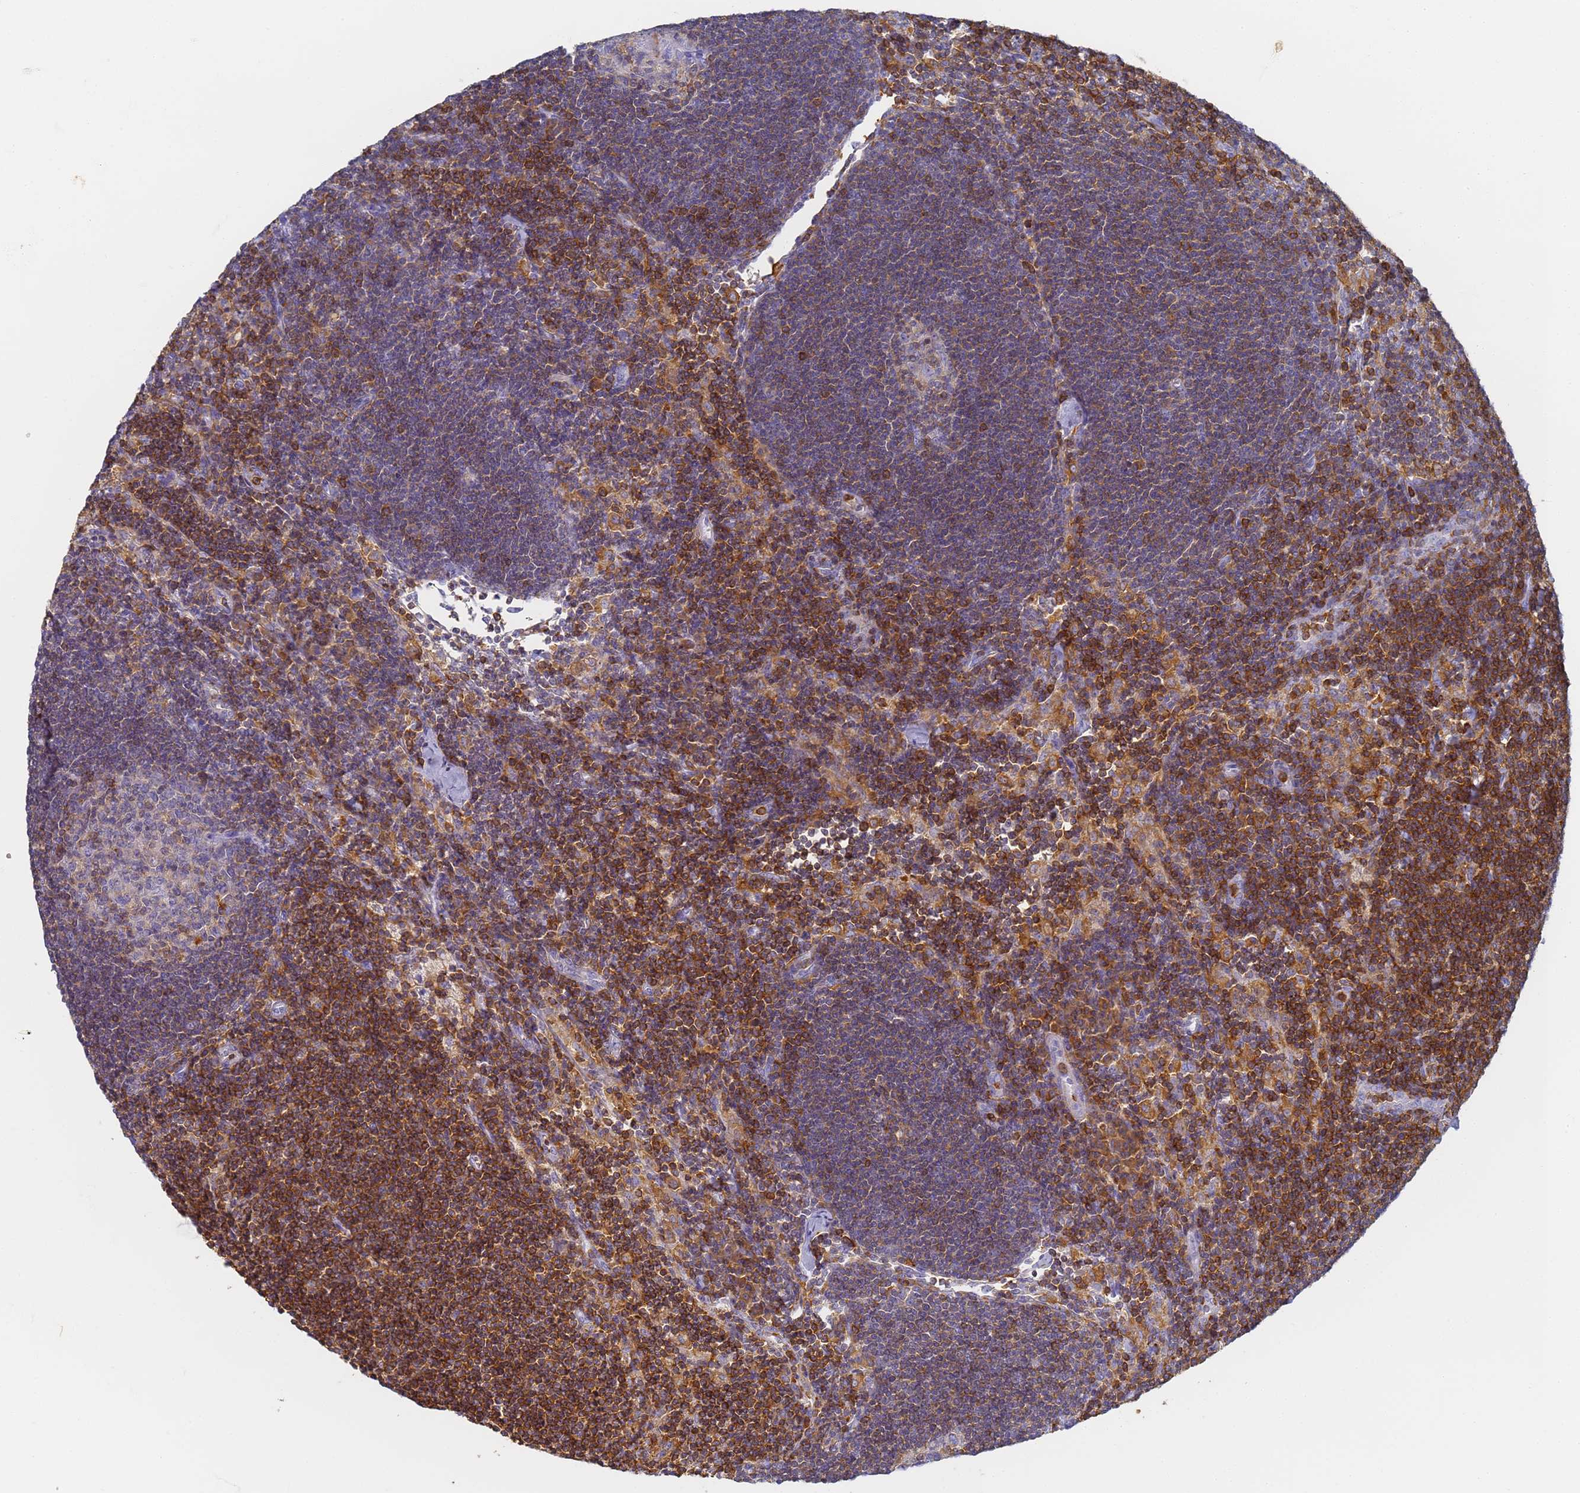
{"staining": {"intensity": "moderate", "quantity": "<25%", "location": "cytoplasmic/membranous"}, "tissue": "lymph node", "cell_type": "Germinal center cells", "image_type": "normal", "snomed": [{"axis": "morphology", "description": "Normal tissue, NOS"}, {"axis": "topography", "description": "Lymph node"}], "caption": "A micrograph of lymph node stained for a protein displays moderate cytoplasmic/membranous brown staining in germinal center cells. (IHC, brightfield microscopy, high magnification).", "gene": "BIN2", "patient": {"sex": "male", "age": 24}}